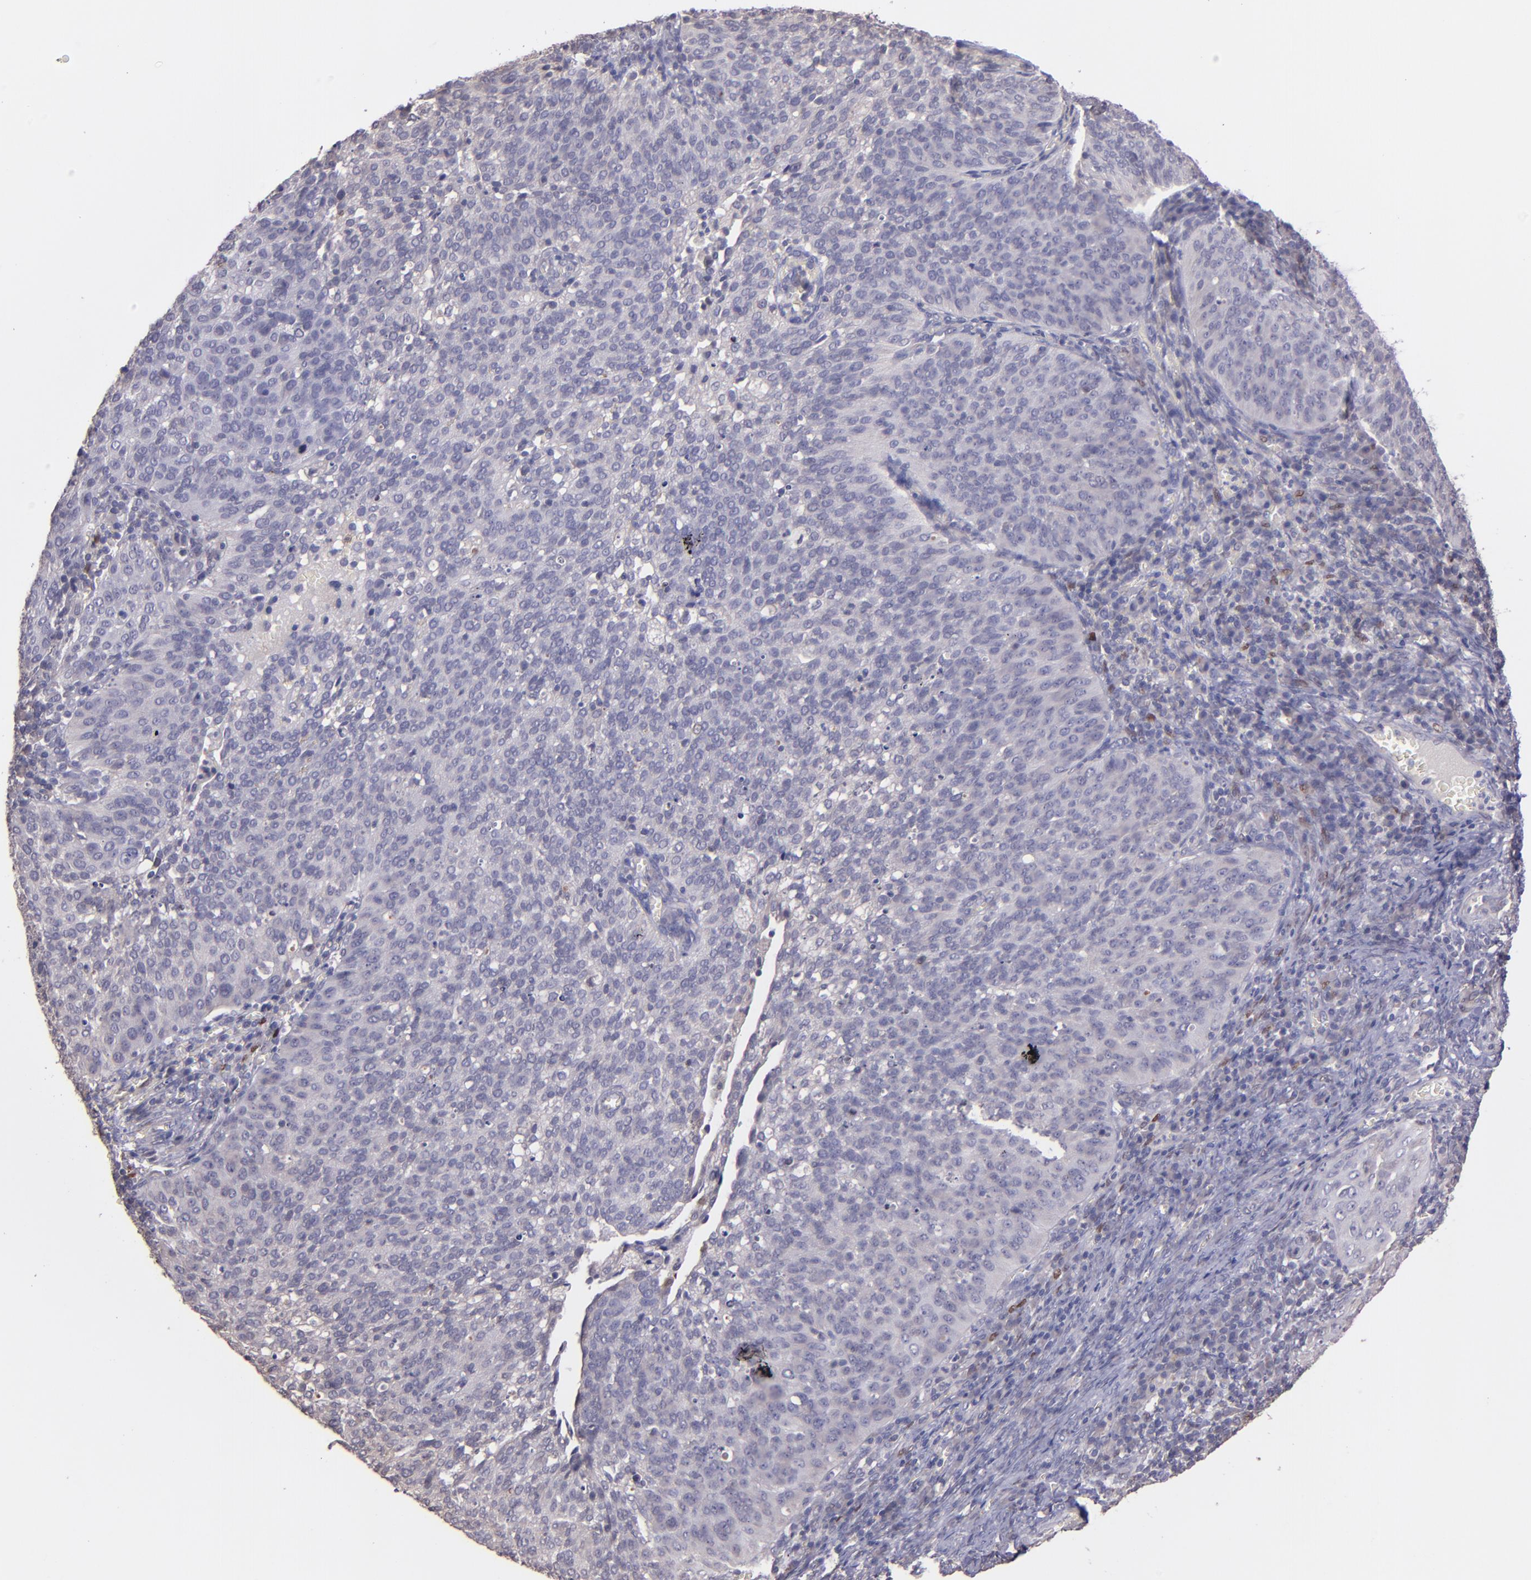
{"staining": {"intensity": "negative", "quantity": "none", "location": "none"}, "tissue": "cervical cancer", "cell_type": "Tumor cells", "image_type": "cancer", "snomed": [{"axis": "morphology", "description": "Squamous cell carcinoma, NOS"}, {"axis": "topography", "description": "Cervix"}], "caption": "High power microscopy histopathology image of an immunohistochemistry (IHC) micrograph of cervical cancer (squamous cell carcinoma), revealing no significant staining in tumor cells.", "gene": "NUP62CL", "patient": {"sex": "female", "age": 39}}